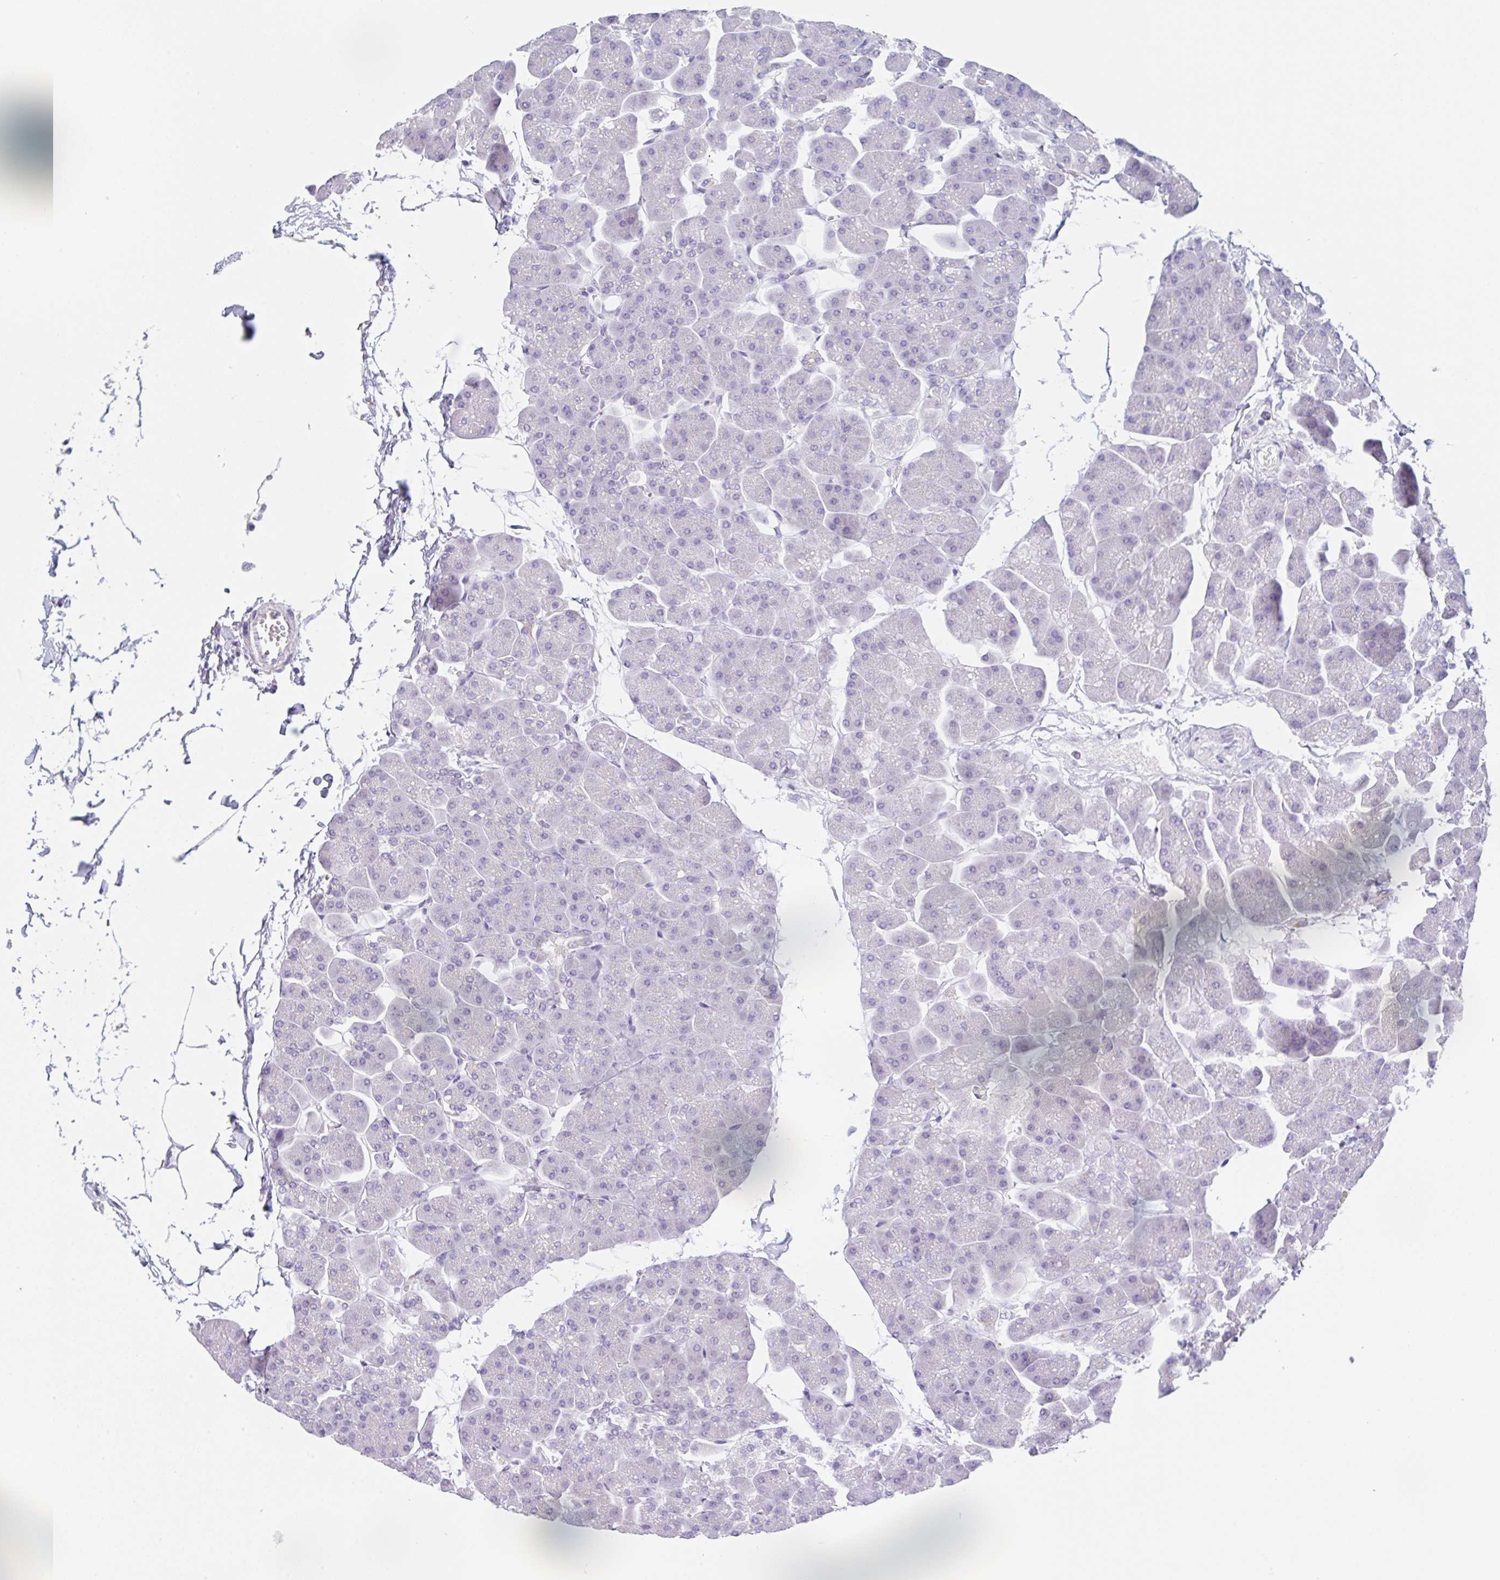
{"staining": {"intensity": "moderate", "quantity": "<25%", "location": "cytoplasmic/membranous"}, "tissue": "pancreas", "cell_type": "Exocrine glandular cells", "image_type": "normal", "snomed": [{"axis": "morphology", "description": "Normal tissue, NOS"}, {"axis": "topography", "description": "Pancreas"}], "caption": "The histopathology image demonstrates a brown stain indicating the presence of a protein in the cytoplasmic/membranous of exocrine glandular cells in pancreas.", "gene": "TRAF4", "patient": {"sex": "male", "age": 35}}